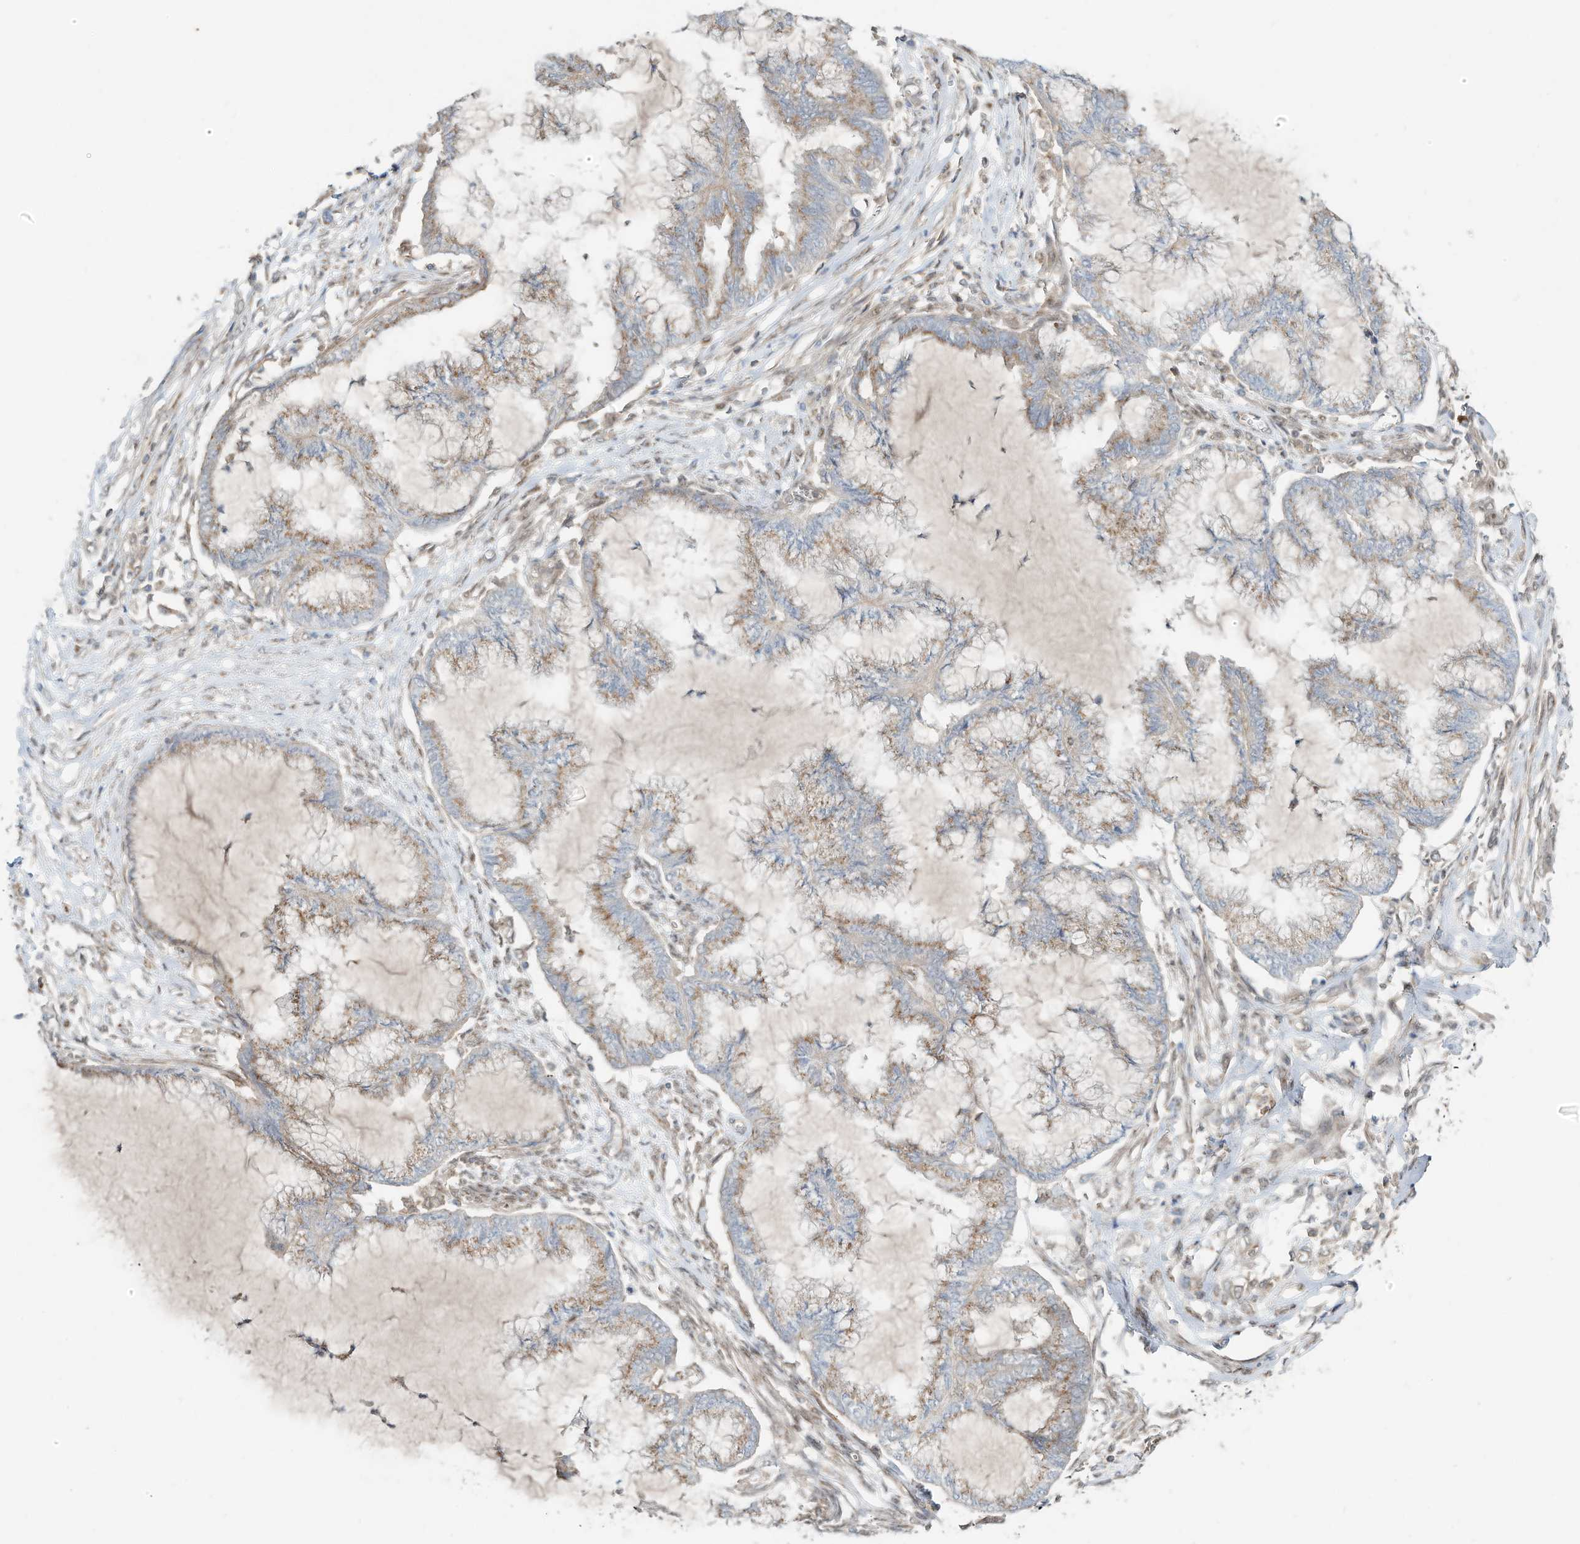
{"staining": {"intensity": "moderate", "quantity": "25%-75%", "location": "cytoplasmic/membranous"}, "tissue": "endometrial cancer", "cell_type": "Tumor cells", "image_type": "cancer", "snomed": [{"axis": "morphology", "description": "Adenocarcinoma, NOS"}, {"axis": "topography", "description": "Endometrium"}], "caption": "Immunohistochemical staining of human endometrial cancer (adenocarcinoma) reveals medium levels of moderate cytoplasmic/membranous expression in approximately 25%-75% of tumor cells. (IHC, brightfield microscopy, high magnification).", "gene": "CUX1", "patient": {"sex": "female", "age": 86}}